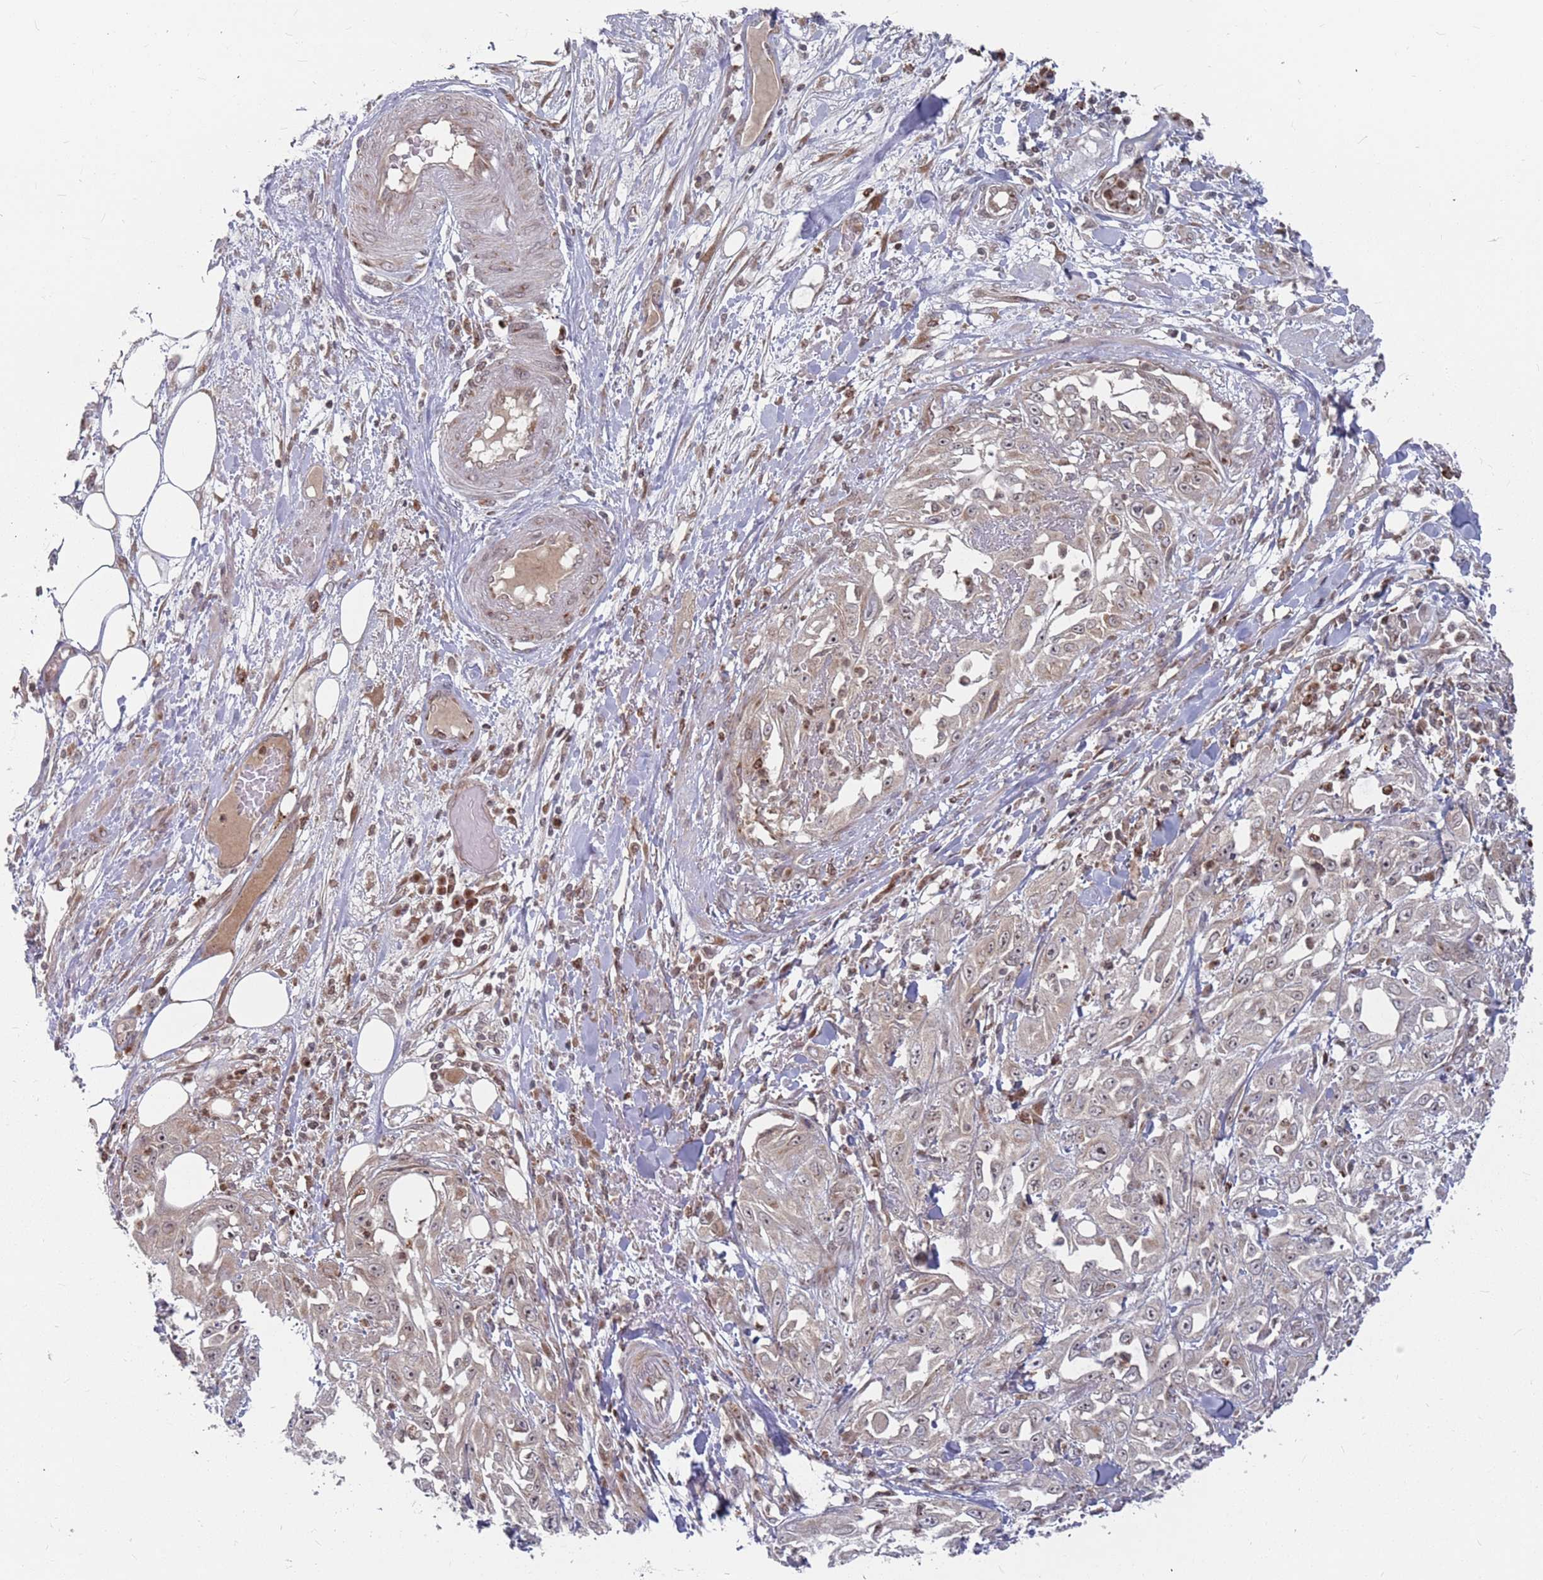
{"staining": {"intensity": "negative", "quantity": "none", "location": "none"}, "tissue": "skin cancer", "cell_type": "Tumor cells", "image_type": "cancer", "snomed": [{"axis": "morphology", "description": "Squamous cell carcinoma, NOS"}, {"axis": "morphology", "description": "Squamous cell carcinoma, metastatic, NOS"}, {"axis": "topography", "description": "Skin"}, {"axis": "topography", "description": "Lymph node"}], "caption": "Tumor cells are negative for brown protein staining in skin cancer (squamous cell carcinoma). The staining is performed using DAB brown chromogen with nuclei counter-stained in using hematoxylin.", "gene": "FMO4", "patient": {"sex": "male", "age": 75}}